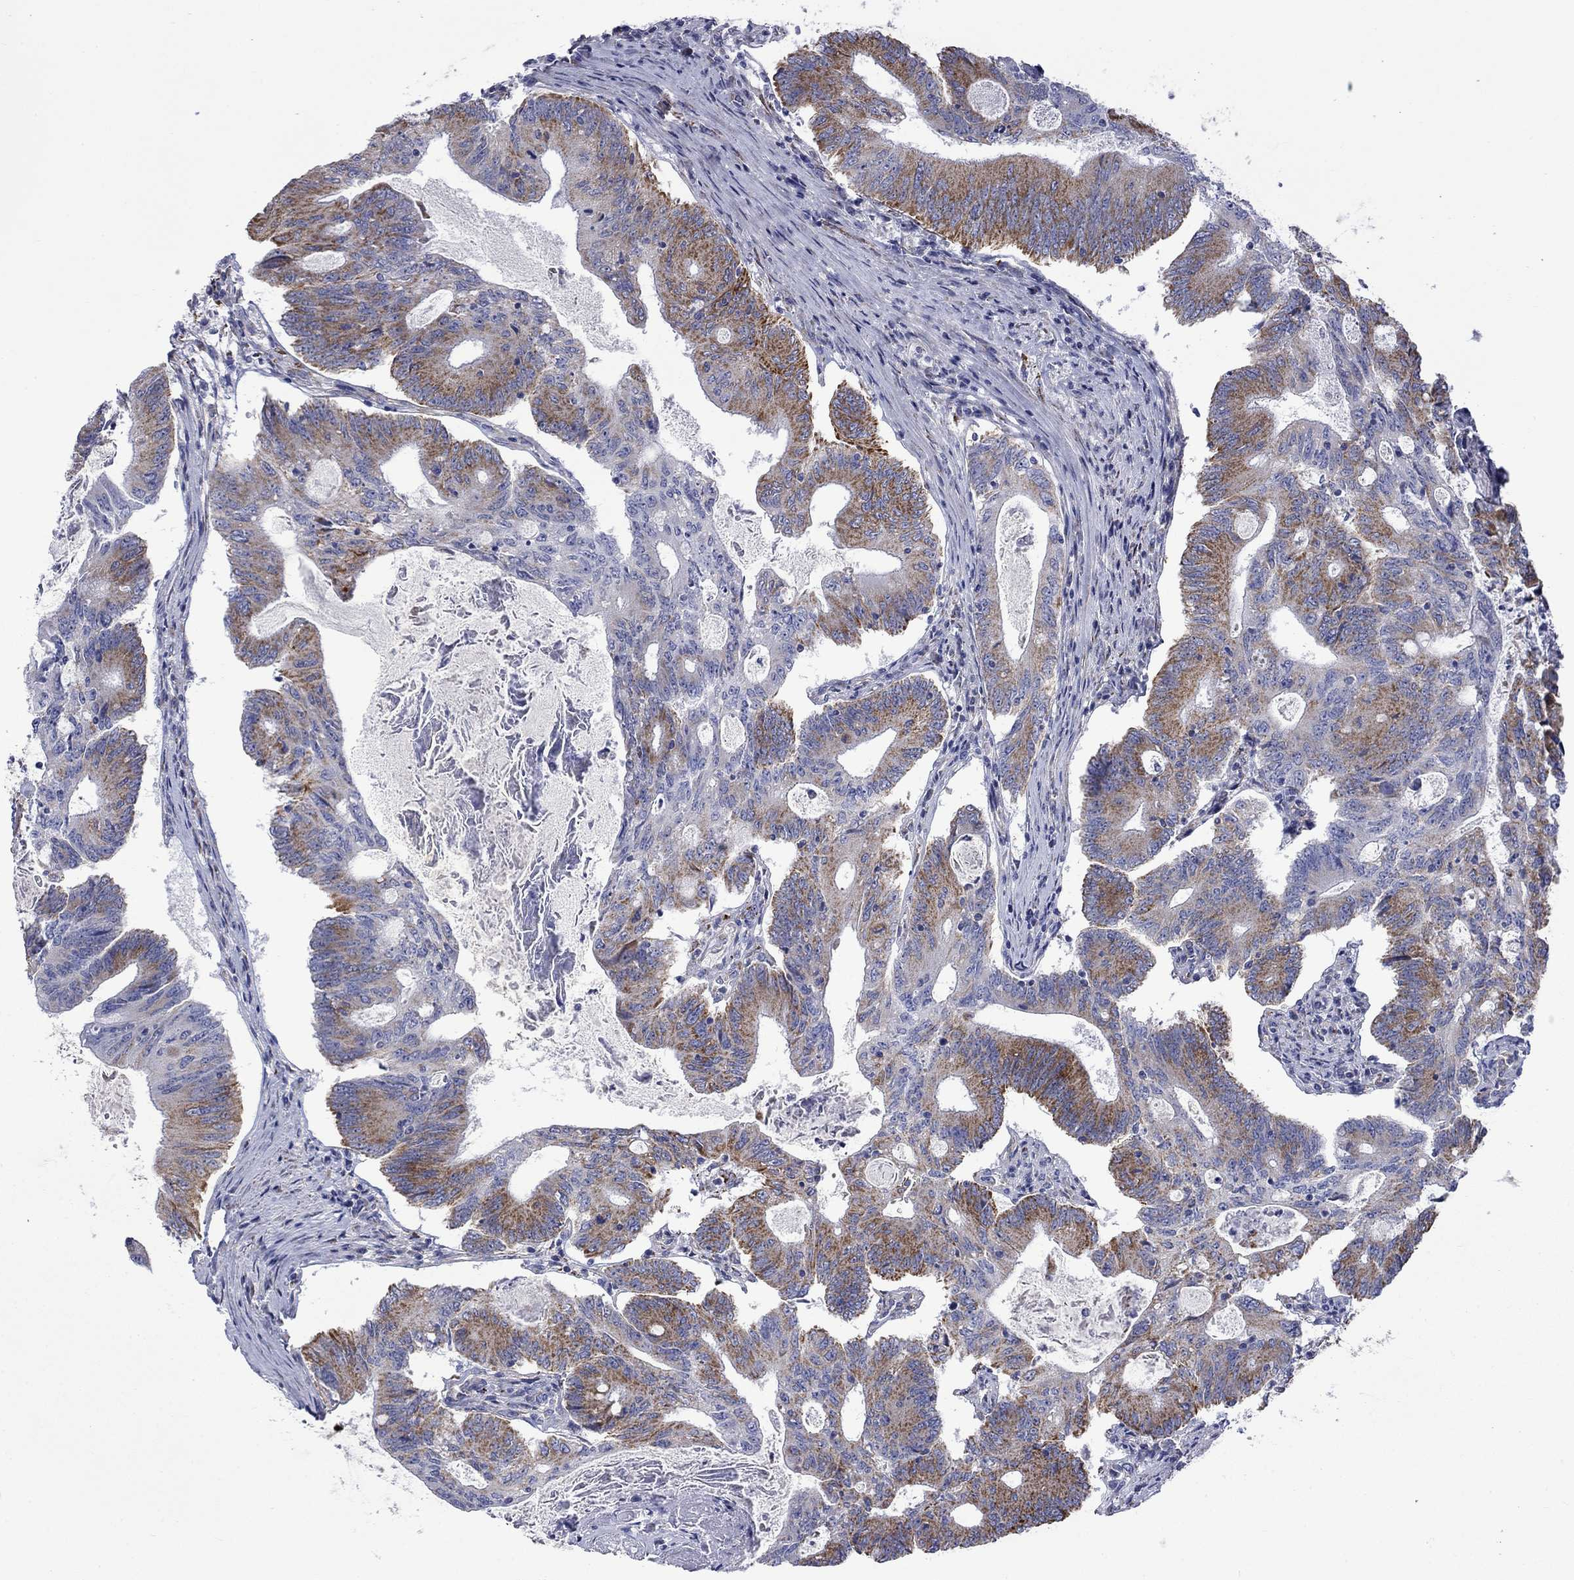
{"staining": {"intensity": "moderate", "quantity": "25%-75%", "location": "cytoplasmic/membranous"}, "tissue": "colorectal cancer", "cell_type": "Tumor cells", "image_type": "cancer", "snomed": [{"axis": "morphology", "description": "Adenocarcinoma, NOS"}, {"axis": "topography", "description": "Colon"}], "caption": "A photomicrograph showing moderate cytoplasmic/membranous staining in about 25%-75% of tumor cells in colorectal adenocarcinoma, as visualized by brown immunohistochemical staining.", "gene": "CISD1", "patient": {"sex": "female", "age": 70}}